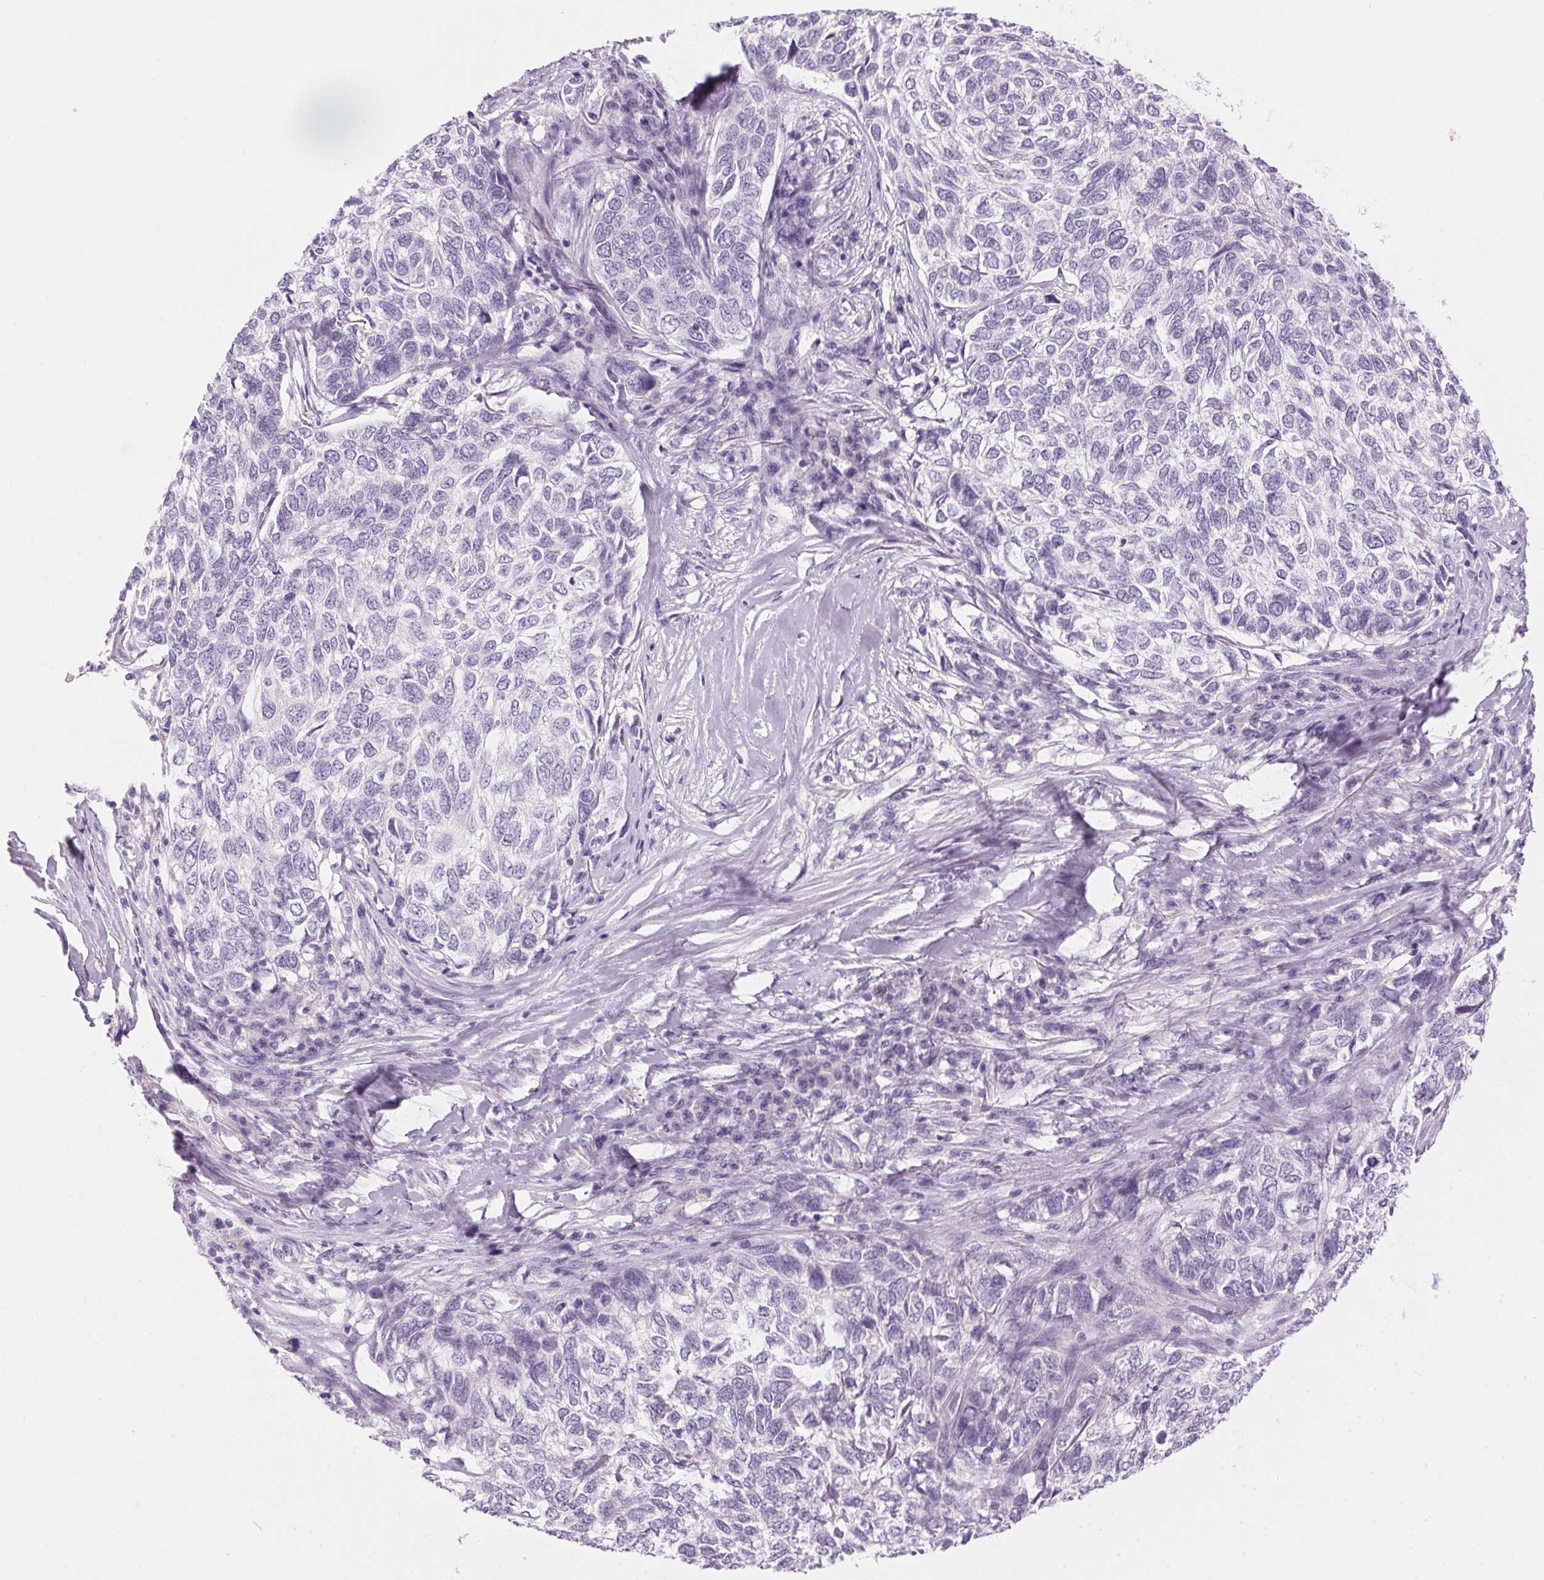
{"staining": {"intensity": "negative", "quantity": "none", "location": "none"}, "tissue": "skin cancer", "cell_type": "Tumor cells", "image_type": "cancer", "snomed": [{"axis": "morphology", "description": "Basal cell carcinoma"}, {"axis": "topography", "description": "Skin"}], "caption": "Immunohistochemistry (IHC) image of skin cancer stained for a protein (brown), which shows no expression in tumor cells.", "gene": "HSD17B2", "patient": {"sex": "female", "age": 65}}